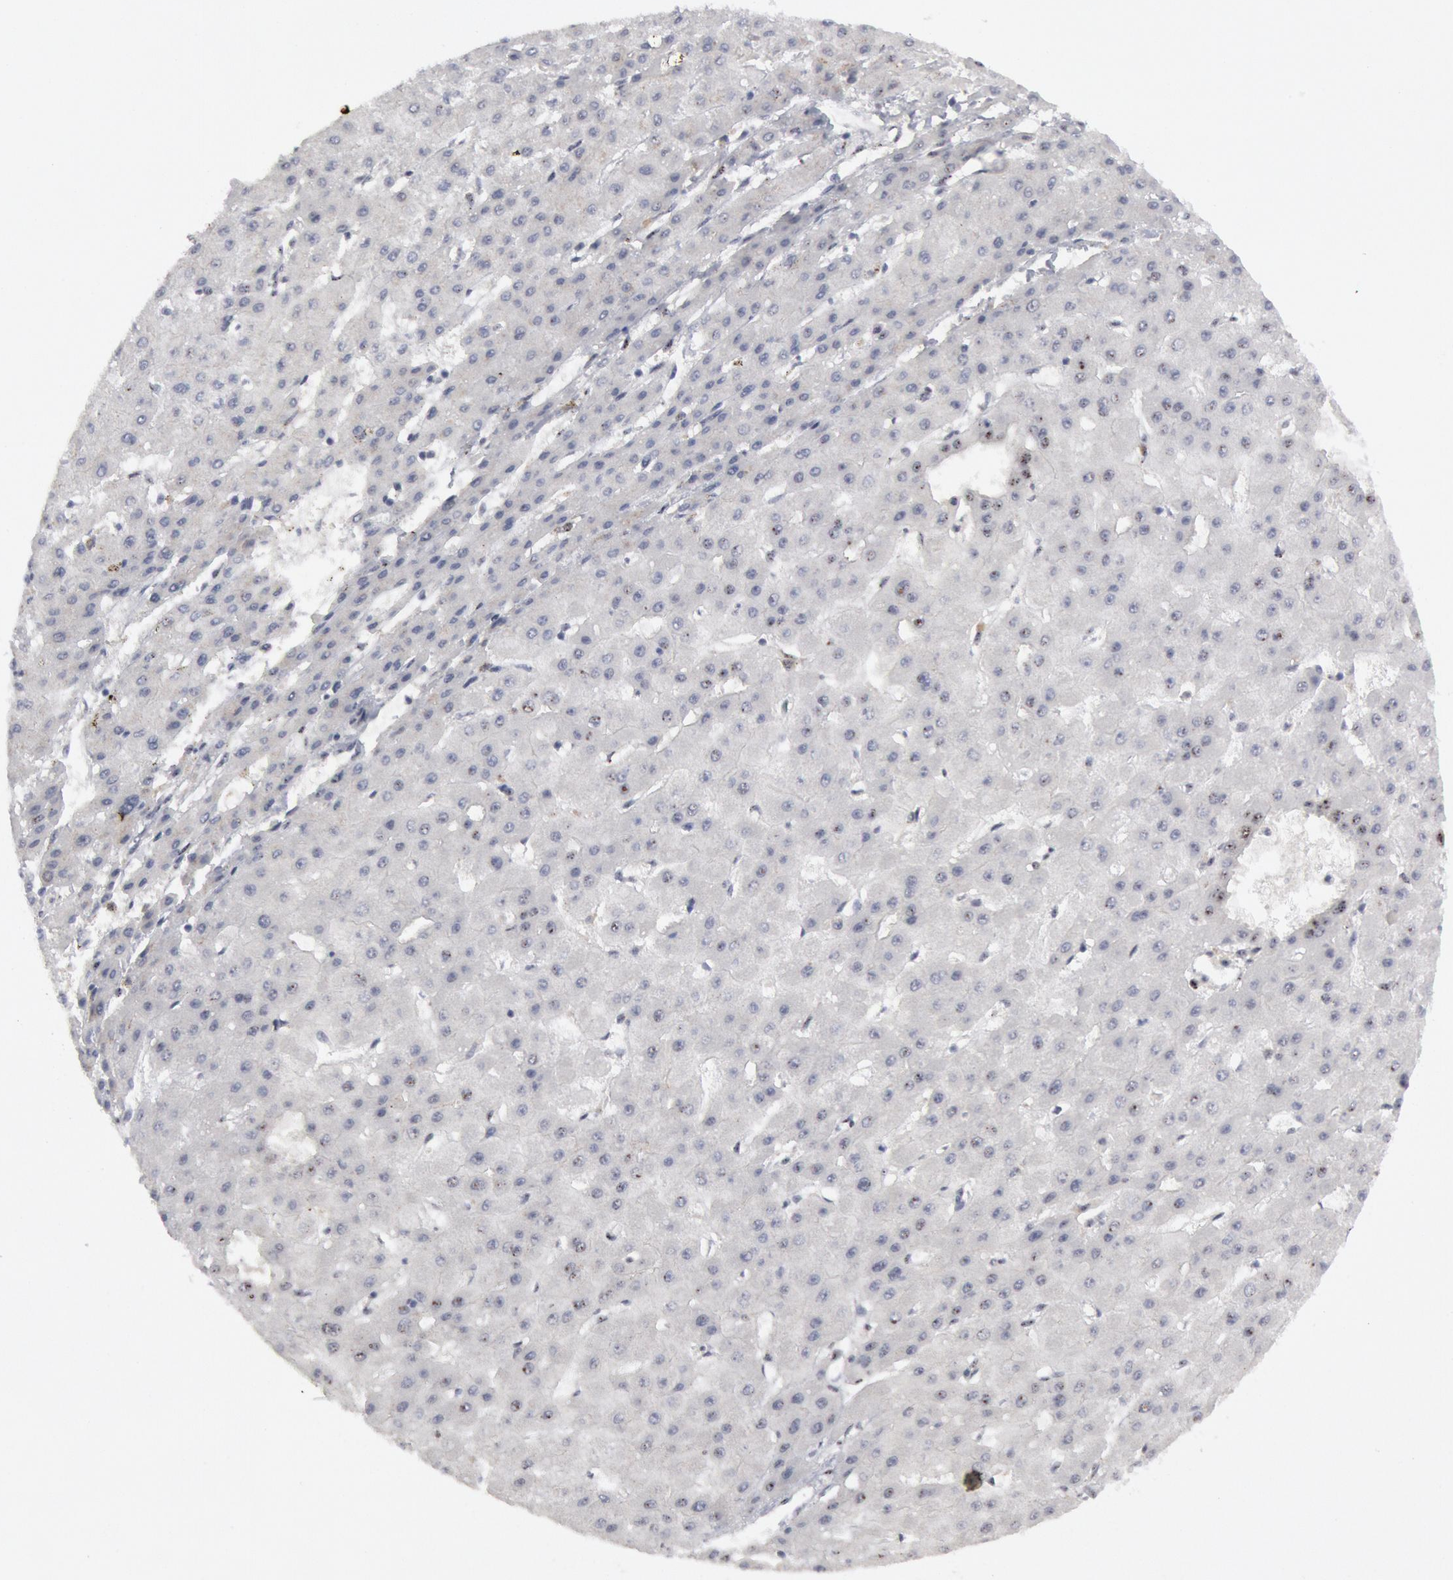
{"staining": {"intensity": "negative", "quantity": "none", "location": "none"}, "tissue": "liver cancer", "cell_type": "Tumor cells", "image_type": "cancer", "snomed": [{"axis": "morphology", "description": "Carcinoma, Hepatocellular, NOS"}, {"axis": "topography", "description": "Liver"}], "caption": "Photomicrograph shows no significant protein staining in tumor cells of hepatocellular carcinoma (liver). (DAB (3,3'-diaminobenzidine) immunohistochemistry (IHC), high magnification).", "gene": "FOXO1", "patient": {"sex": "female", "age": 52}}